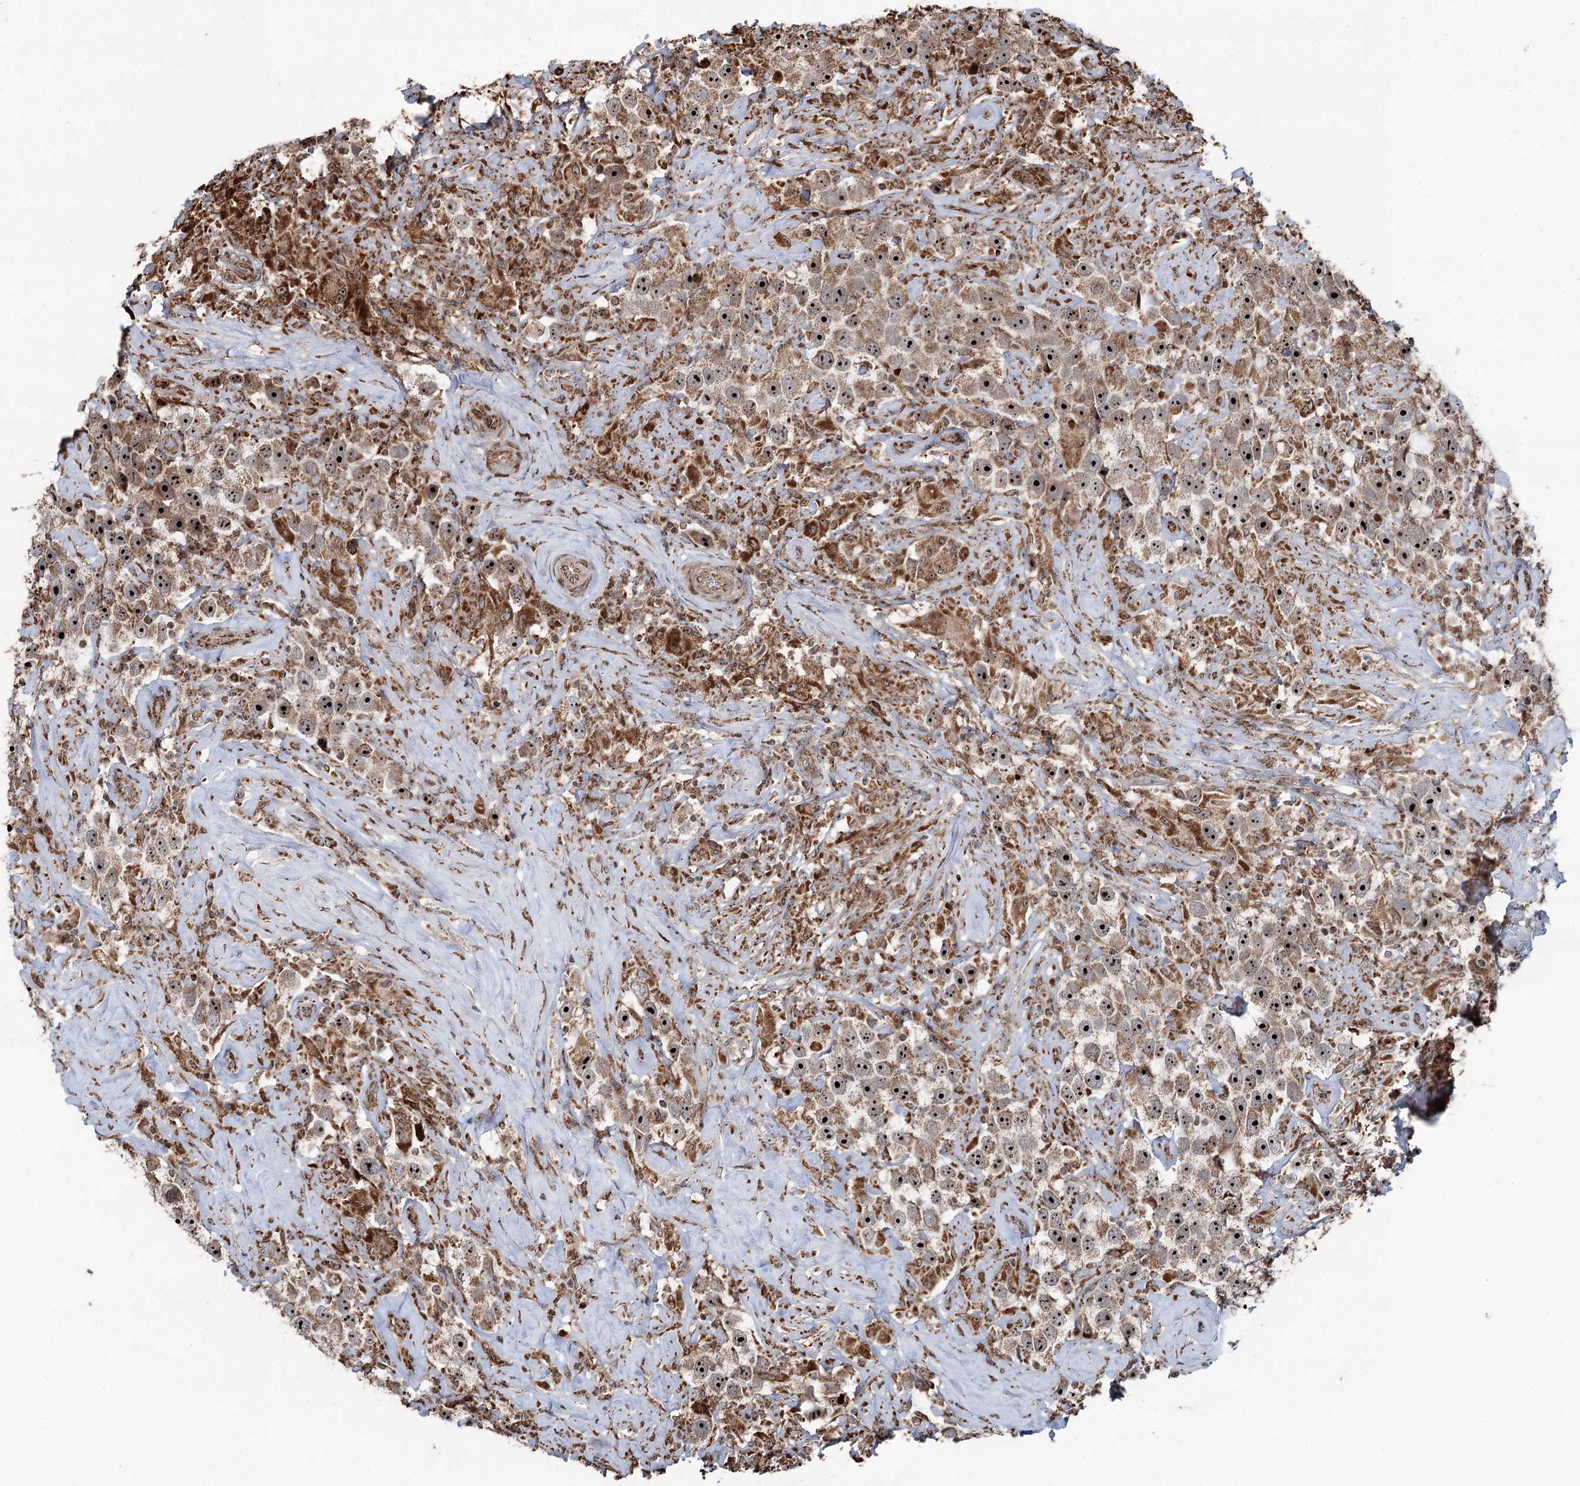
{"staining": {"intensity": "strong", "quantity": ">75%", "location": "cytoplasmic/membranous,nuclear"}, "tissue": "testis cancer", "cell_type": "Tumor cells", "image_type": "cancer", "snomed": [{"axis": "morphology", "description": "Seminoma, NOS"}, {"axis": "topography", "description": "Testis"}], "caption": "Protein staining shows strong cytoplasmic/membranous and nuclear staining in approximately >75% of tumor cells in testis cancer. The protein of interest is stained brown, and the nuclei are stained in blue (DAB IHC with brightfield microscopy, high magnification).", "gene": "STEEP1", "patient": {"sex": "male", "age": 49}}